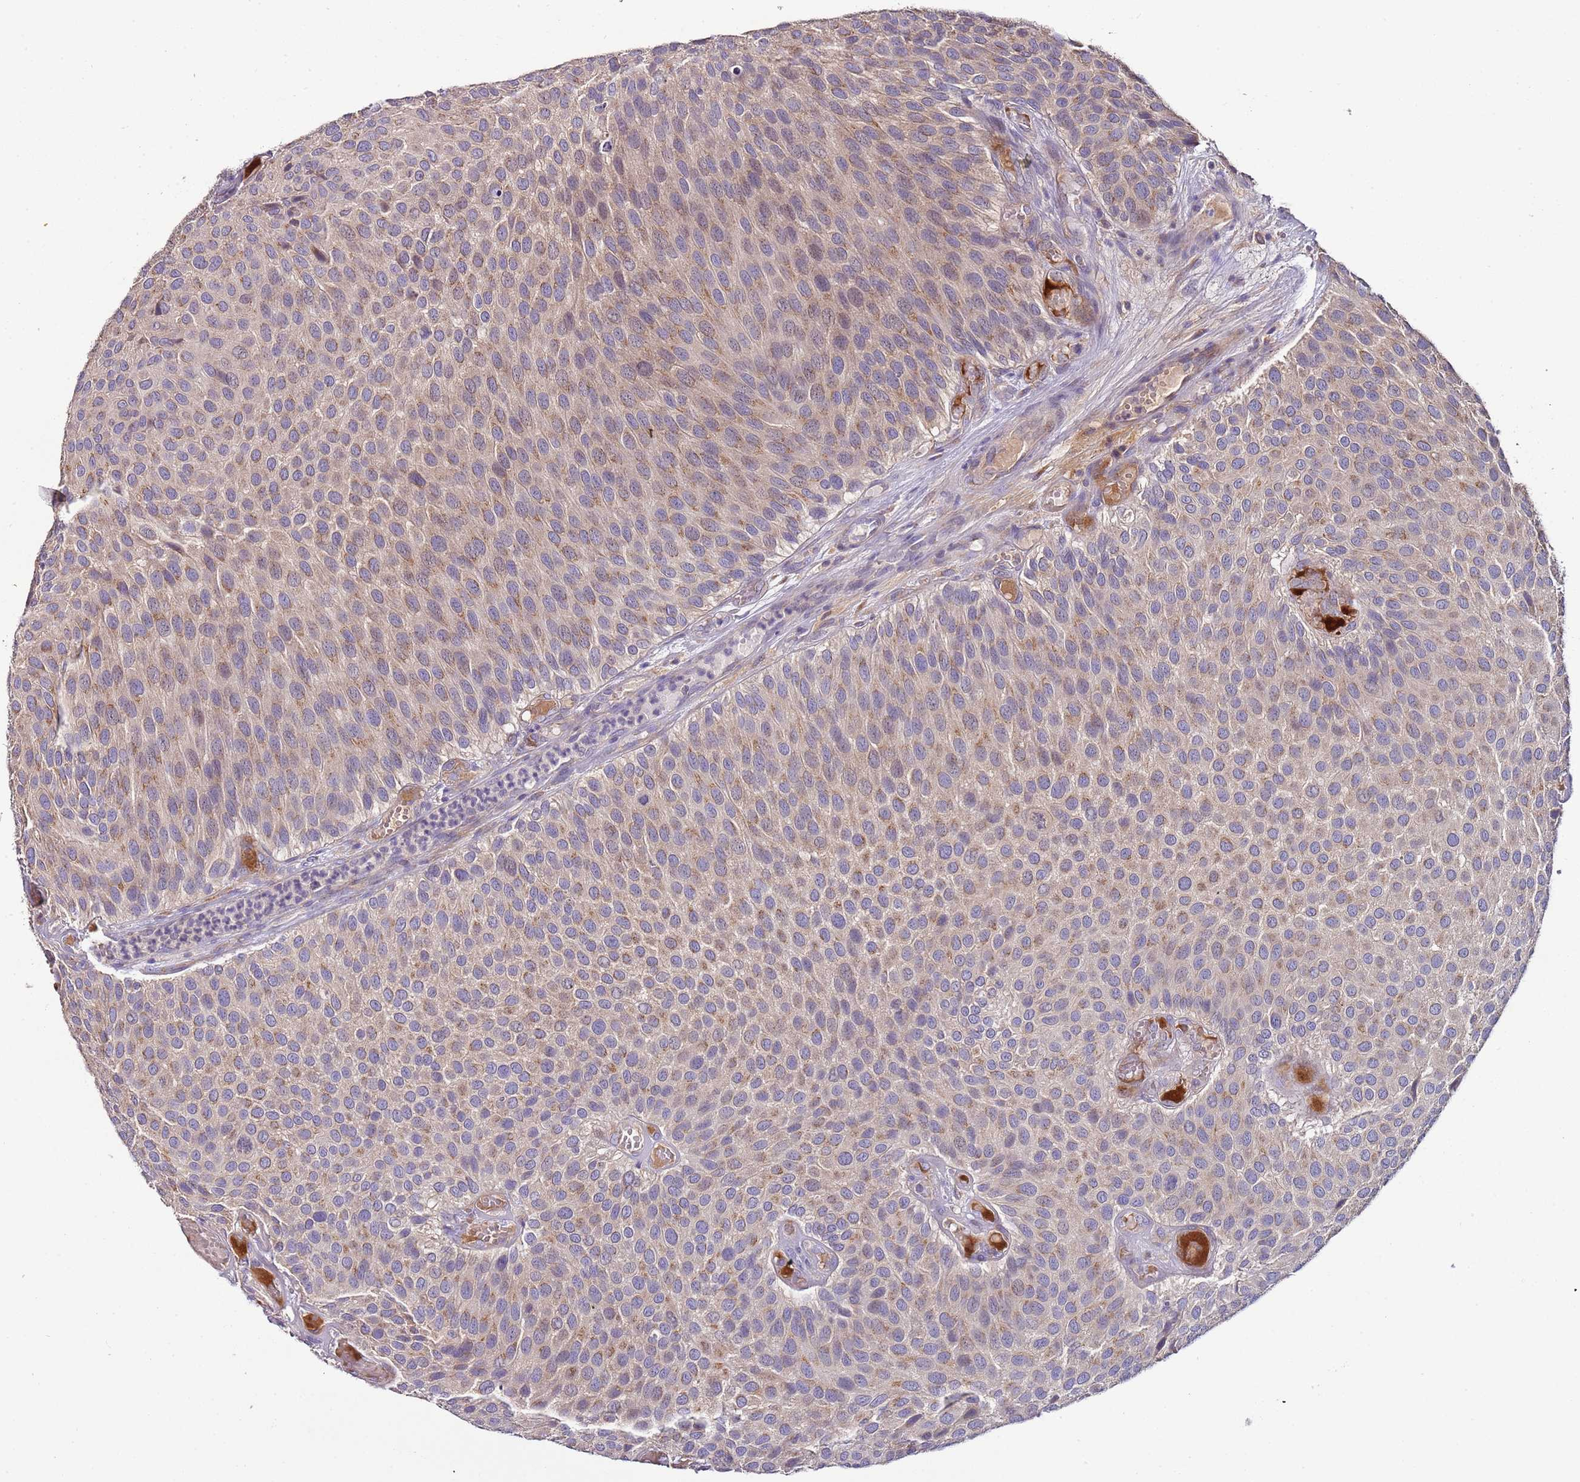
{"staining": {"intensity": "moderate", "quantity": "25%-75%", "location": "cytoplasmic/membranous"}, "tissue": "urothelial cancer", "cell_type": "Tumor cells", "image_type": "cancer", "snomed": [{"axis": "morphology", "description": "Urothelial carcinoma, Low grade"}, {"axis": "topography", "description": "Urinary bladder"}], "caption": "A high-resolution photomicrograph shows IHC staining of low-grade urothelial carcinoma, which demonstrates moderate cytoplasmic/membranous positivity in about 25%-75% of tumor cells.", "gene": "FAM20A", "patient": {"sex": "male", "age": 89}}